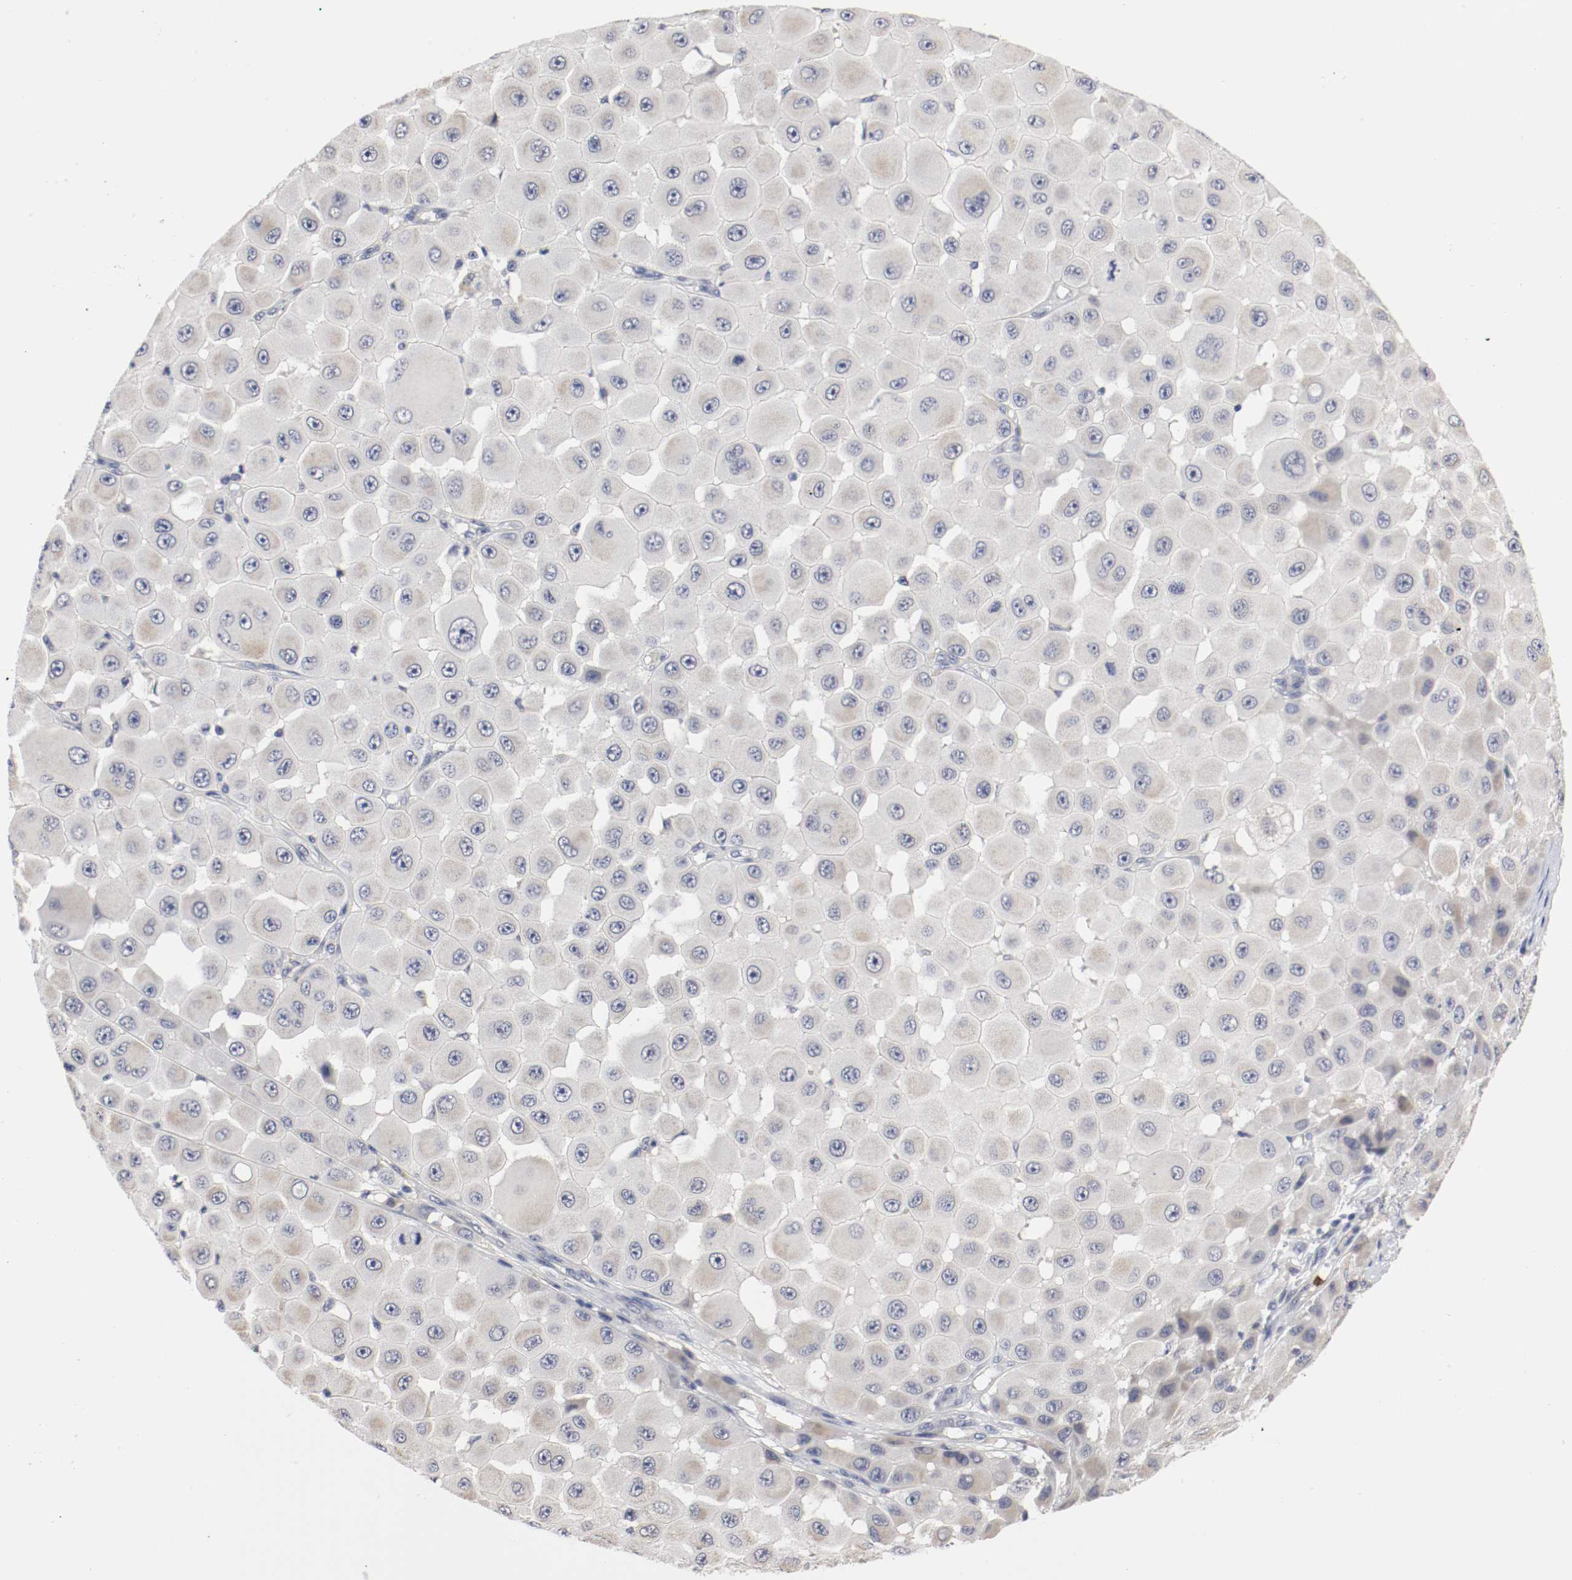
{"staining": {"intensity": "negative", "quantity": "none", "location": "none"}, "tissue": "melanoma", "cell_type": "Tumor cells", "image_type": "cancer", "snomed": [{"axis": "morphology", "description": "Malignant melanoma, NOS"}, {"axis": "topography", "description": "Skin"}], "caption": "Histopathology image shows no significant protein positivity in tumor cells of malignant melanoma. Brightfield microscopy of IHC stained with DAB (3,3'-diaminobenzidine) (brown) and hematoxylin (blue), captured at high magnification.", "gene": "CEBPE", "patient": {"sex": "female", "age": 81}}